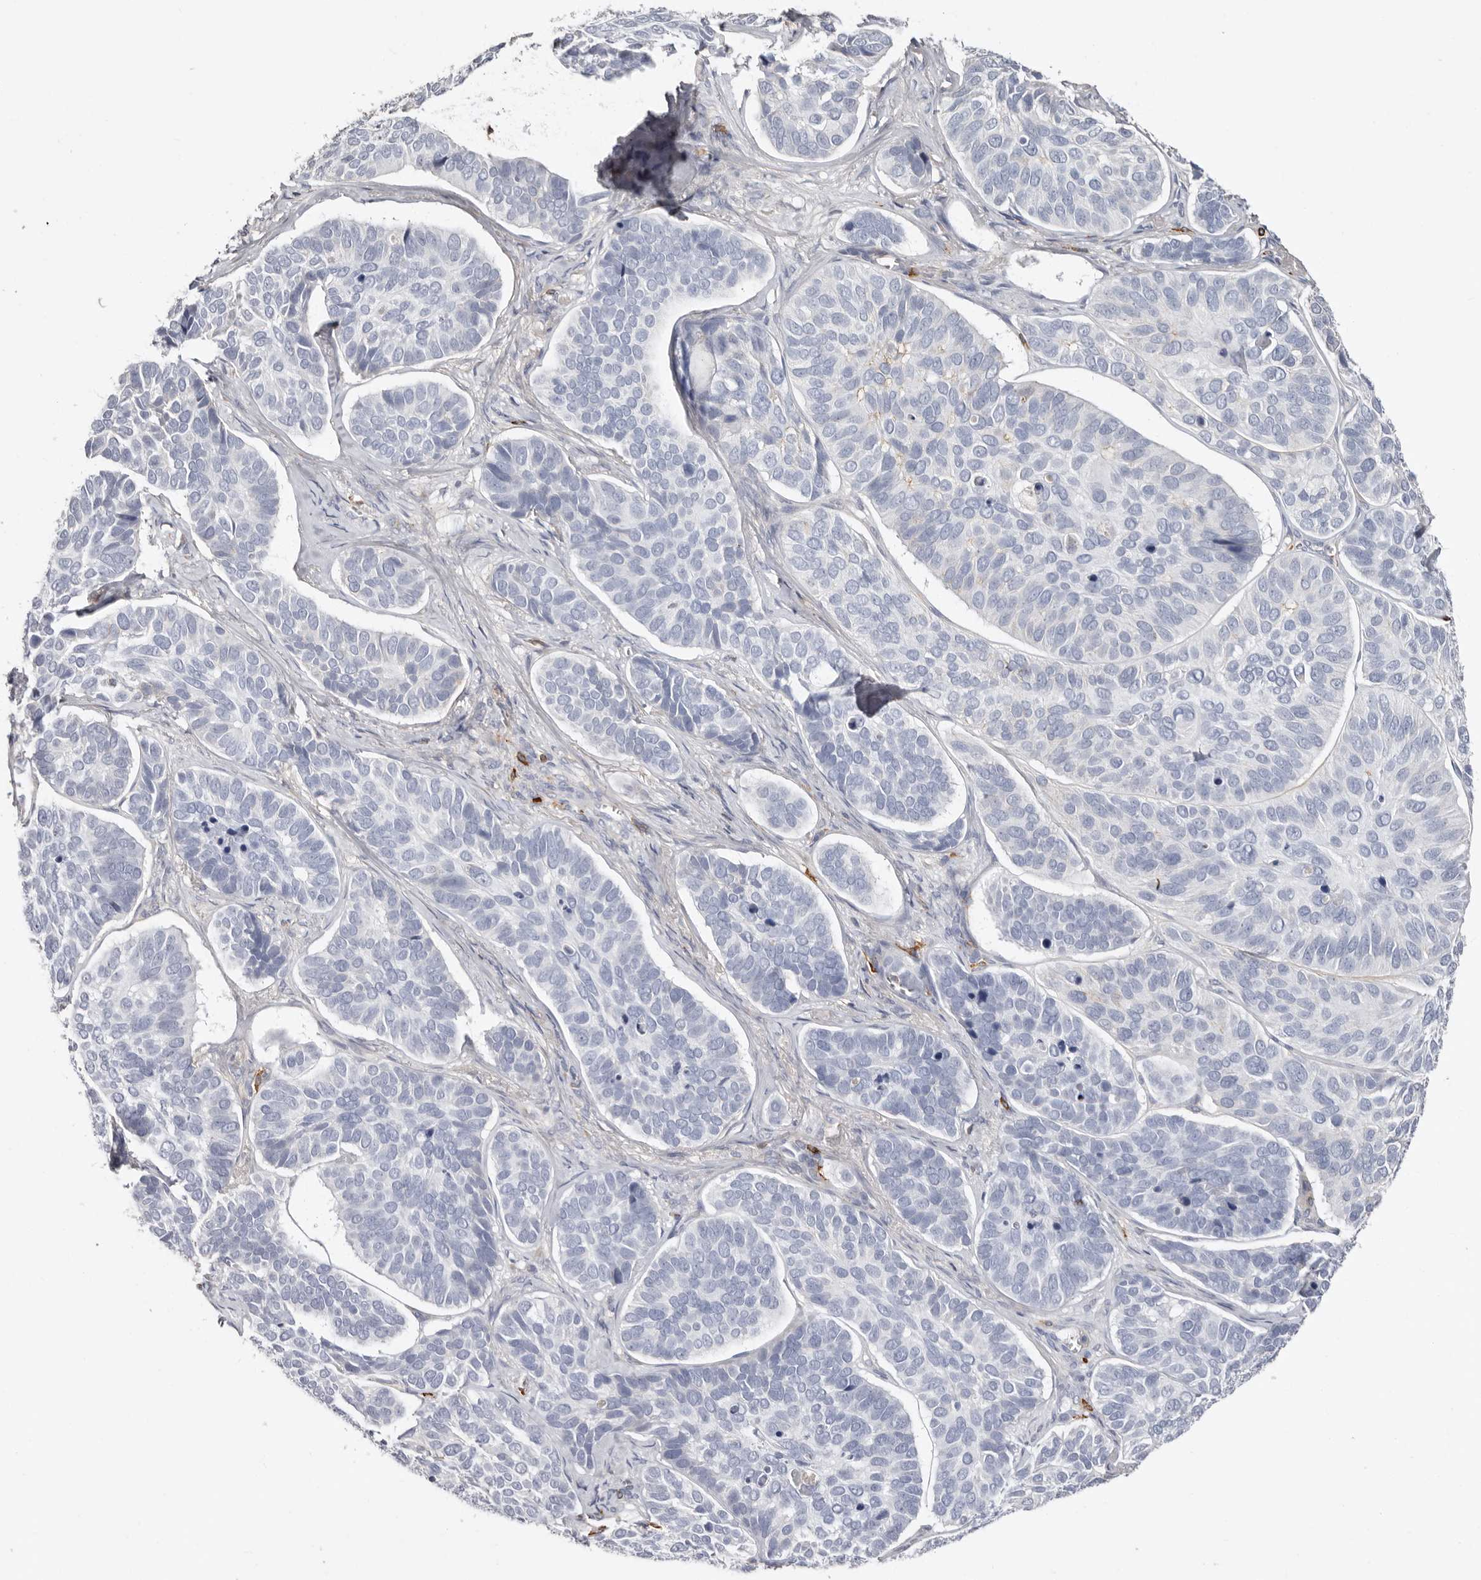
{"staining": {"intensity": "negative", "quantity": "none", "location": "none"}, "tissue": "skin cancer", "cell_type": "Tumor cells", "image_type": "cancer", "snomed": [{"axis": "morphology", "description": "Basal cell carcinoma"}, {"axis": "topography", "description": "Skin"}], "caption": "Basal cell carcinoma (skin) stained for a protein using IHC displays no expression tumor cells.", "gene": "PKDCC", "patient": {"sex": "male", "age": 62}}